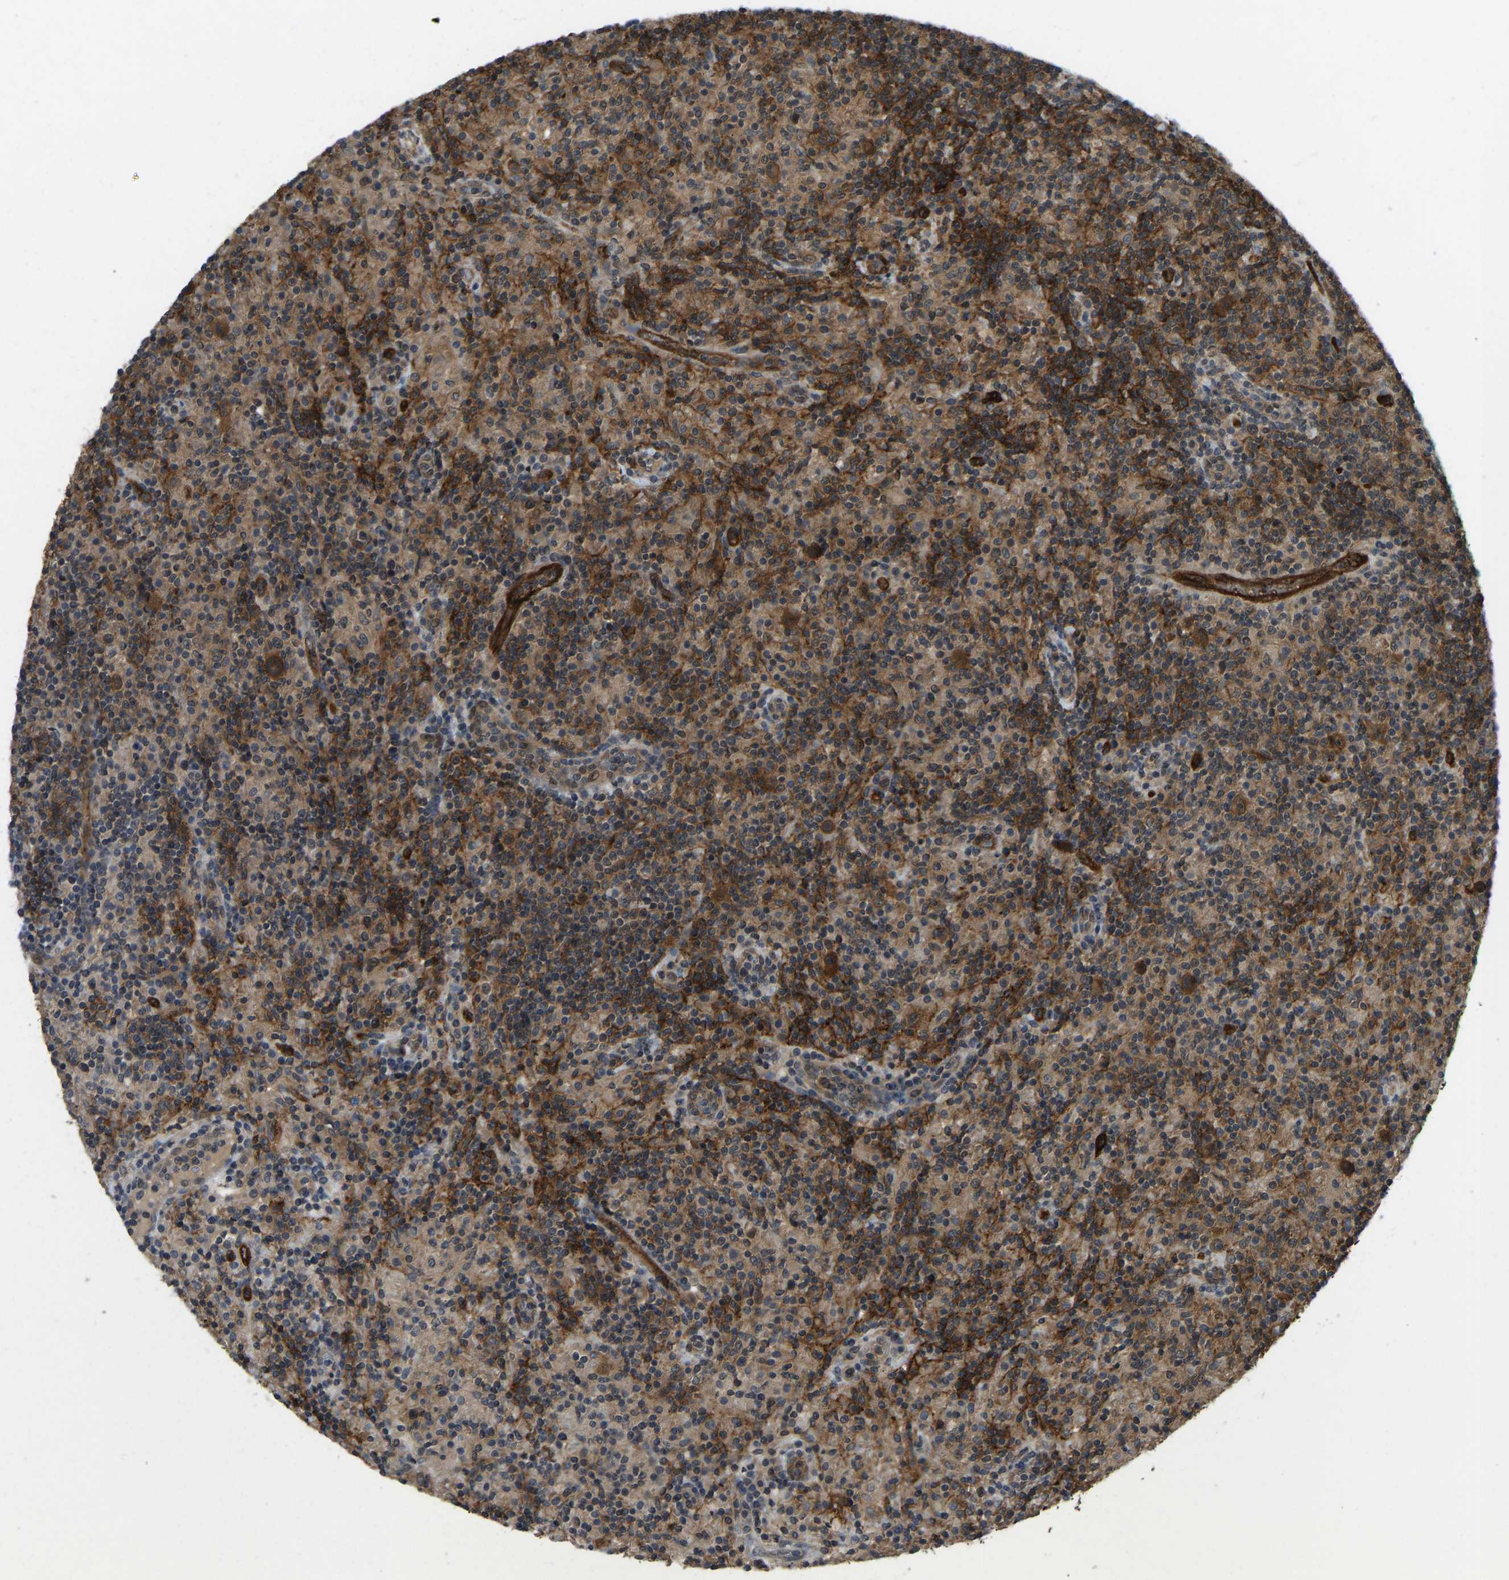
{"staining": {"intensity": "strong", "quantity": ">75%", "location": "cytoplasmic/membranous"}, "tissue": "lymphoma", "cell_type": "Tumor cells", "image_type": "cancer", "snomed": [{"axis": "morphology", "description": "Hodgkin's disease, NOS"}, {"axis": "topography", "description": "Lymph node"}], "caption": "A brown stain highlights strong cytoplasmic/membranous expression of a protein in Hodgkin's disease tumor cells.", "gene": "CCT8", "patient": {"sex": "male", "age": 70}}